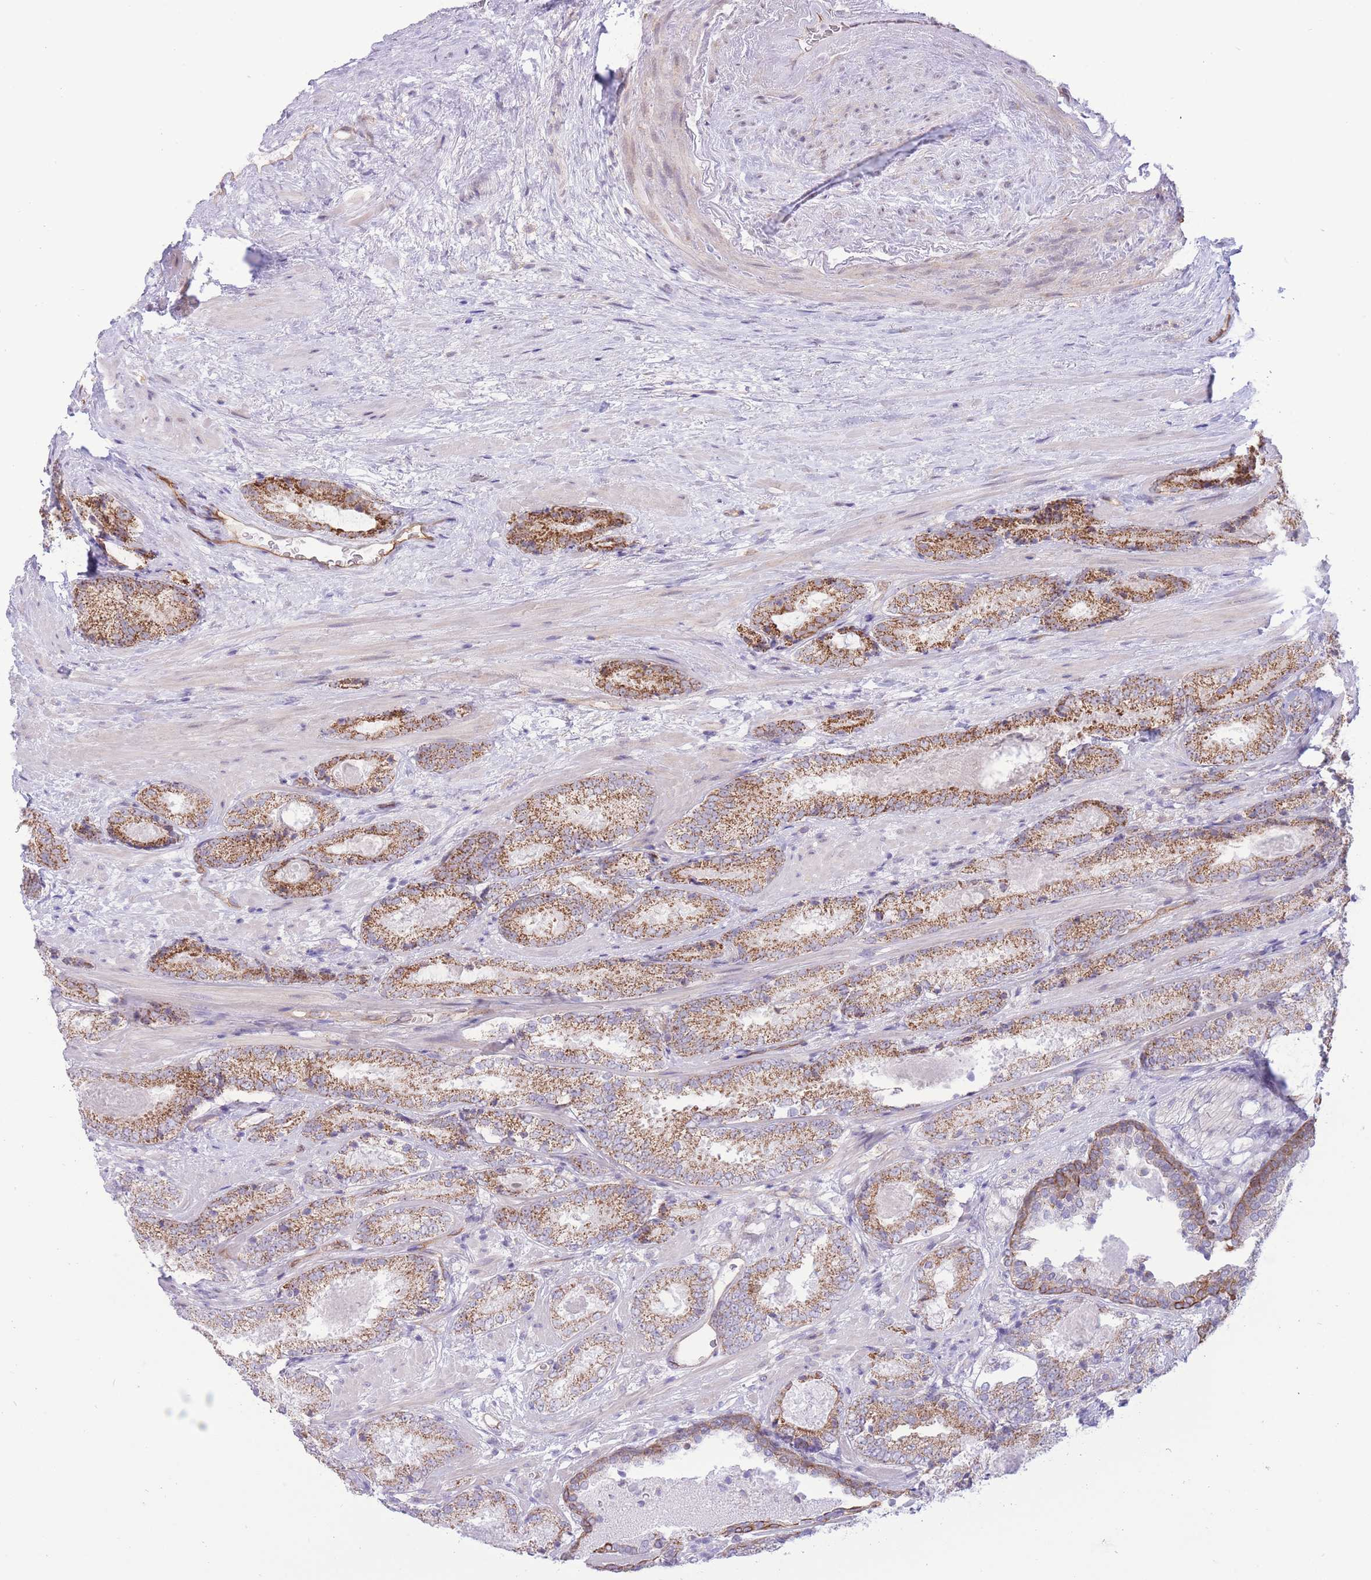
{"staining": {"intensity": "moderate", "quantity": ">75%", "location": "cytoplasmic/membranous"}, "tissue": "prostate cancer", "cell_type": "Tumor cells", "image_type": "cancer", "snomed": [{"axis": "morphology", "description": "Adenocarcinoma, High grade"}, {"axis": "topography", "description": "Prostate"}], "caption": "Immunohistochemistry (DAB (3,3'-diaminobenzidine)) staining of prostate cancer (adenocarcinoma (high-grade)) shows moderate cytoplasmic/membranous protein staining in about >75% of tumor cells.", "gene": "MRPS31", "patient": {"sex": "male", "age": 63}}